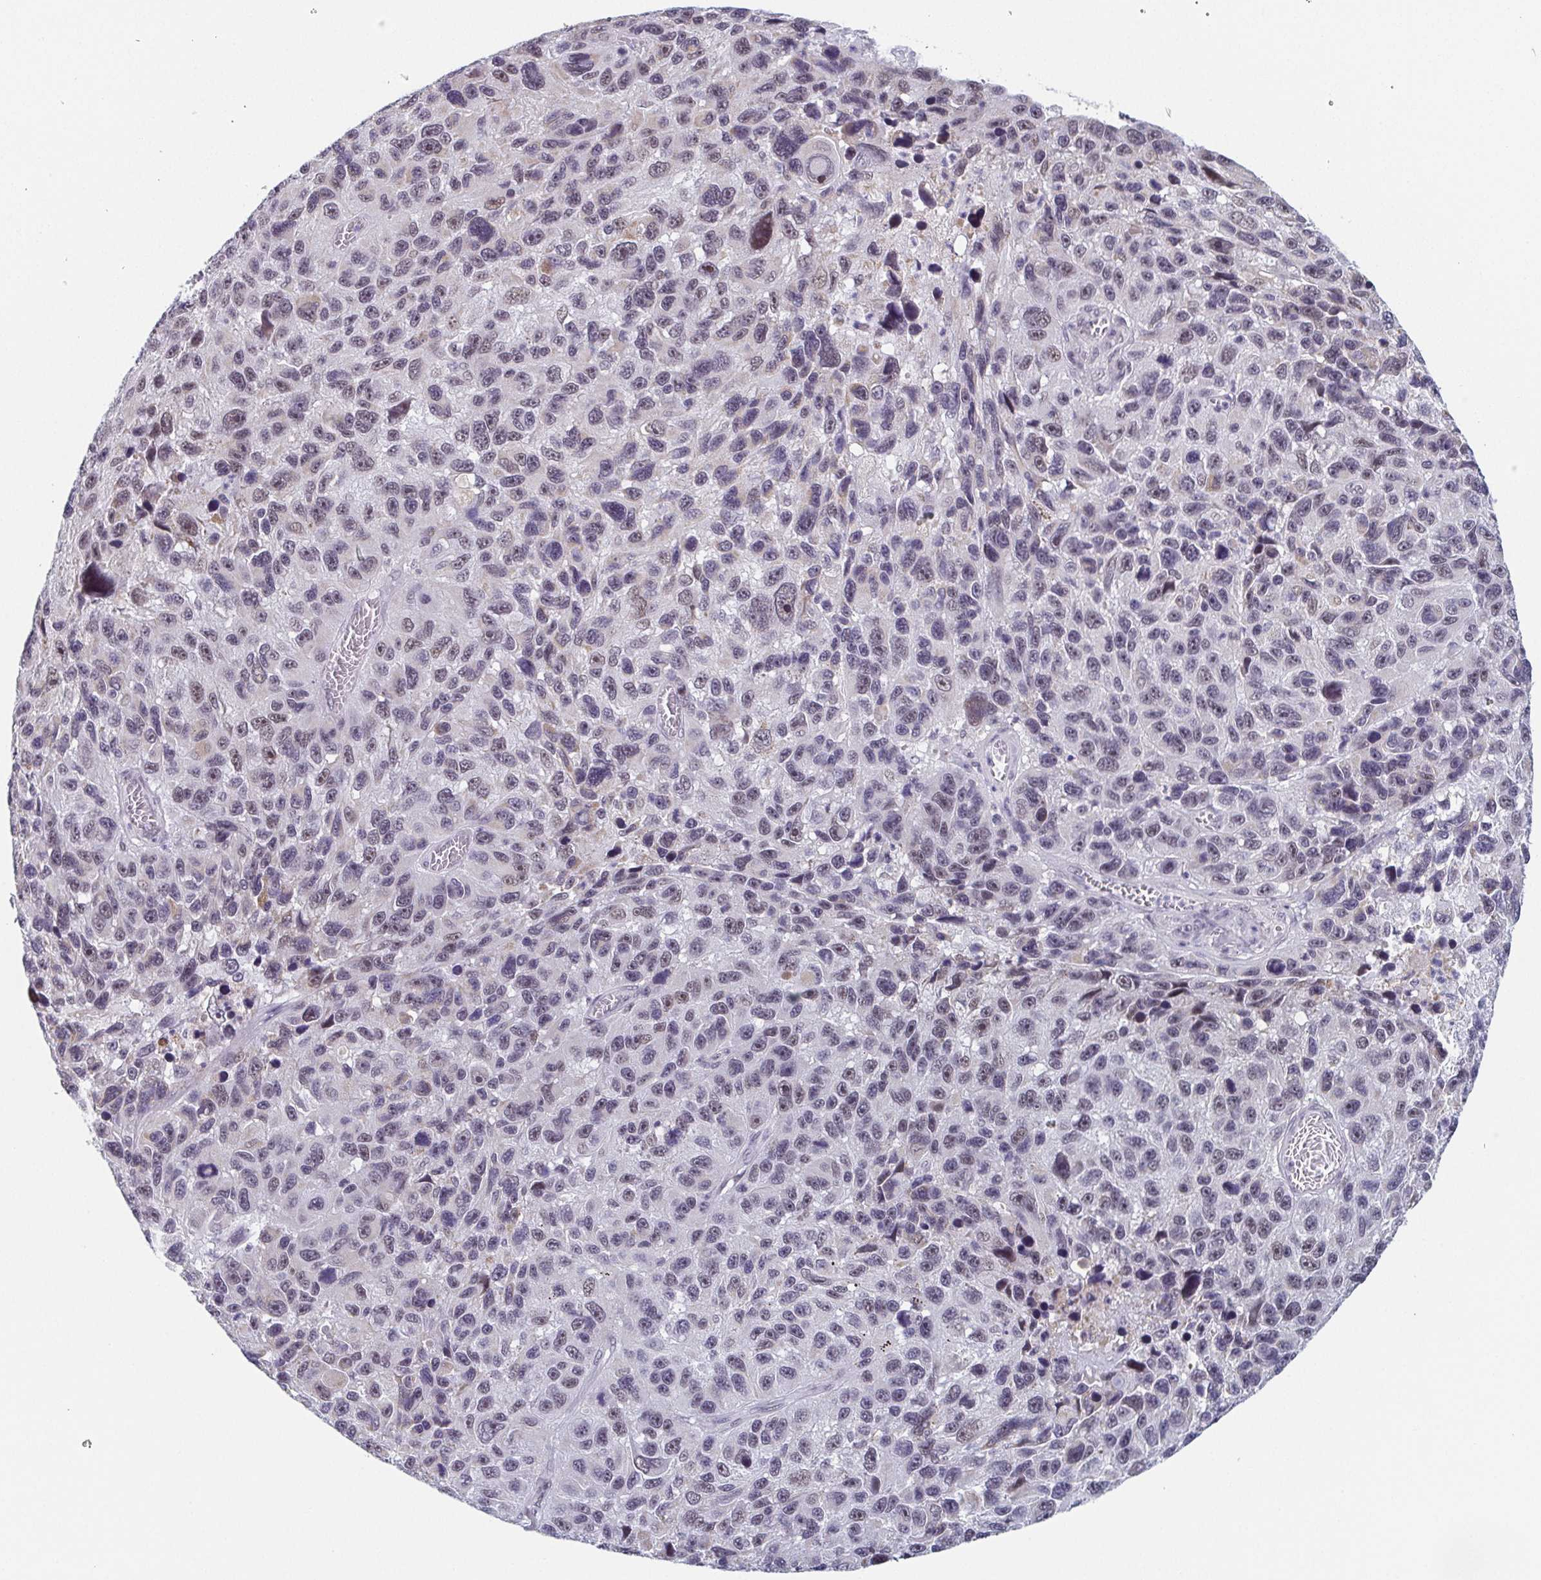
{"staining": {"intensity": "weak", "quantity": "<25%", "location": "nuclear"}, "tissue": "melanoma", "cell_type": "Tumor cells", "image_type": "cancer", "snomed": [{"axis": "morphology", "description": "Malignant melanoma, NOS"}, {"axis": "topography", "description": "Skin"}], "caption": "Micrograph shows no protein positivity in tumor cells of melanoma tissue.", "gene": "EXOSC7", "patient": {"sex": "male", "age": 53}}